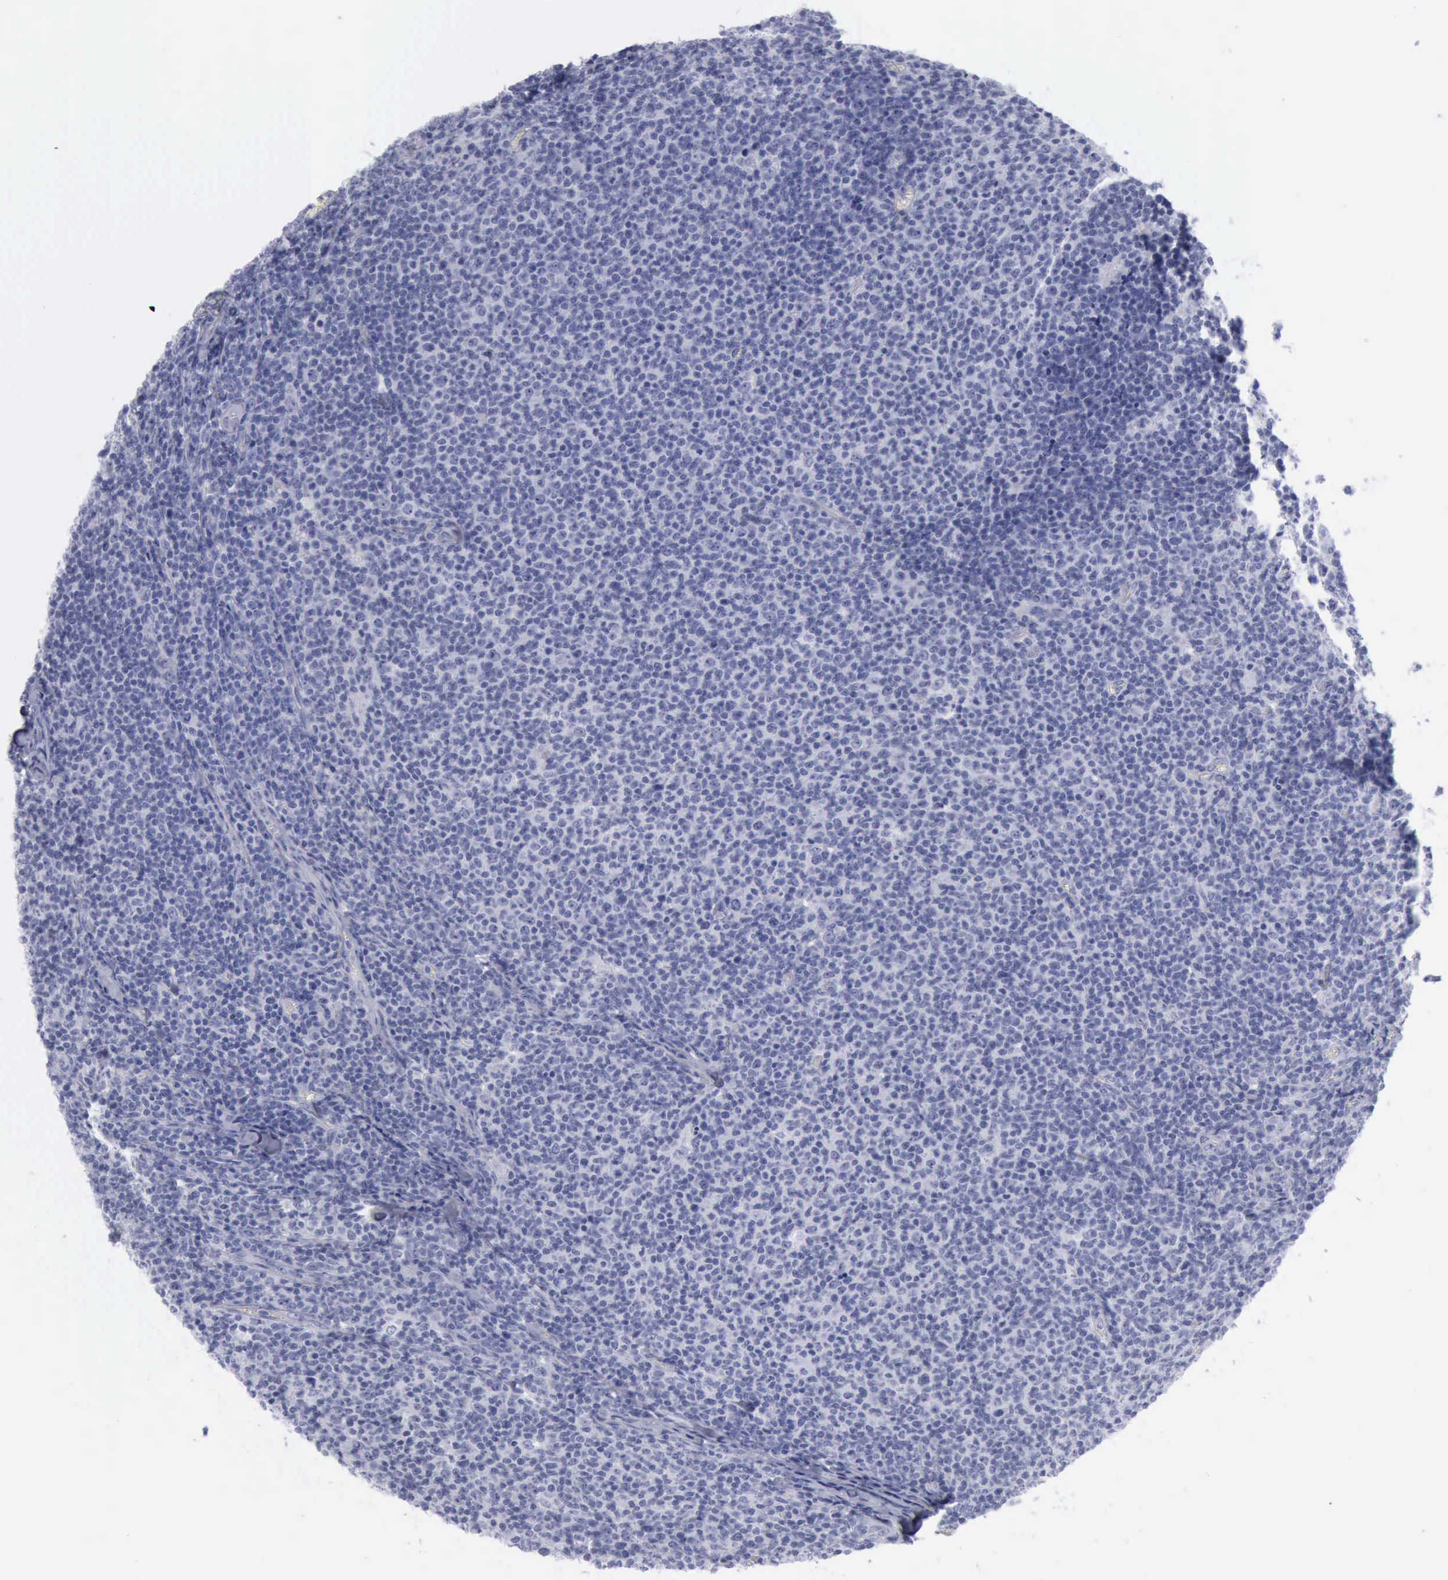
{"staining": {"intensity": "negative", "quantity": "none", "location": "none"}, "tissue": "lymphoma", "cell_type": "Tumor cells", "image_type": "cancer", "snomed": [{"axis": "morphology", "description": "Malignant lymphoma, non-Hodgkin's type, Low grade"}, {"axis": "topography", "description": "Lymph node"}], "caption": "IHC of lymphoma shows no staining in tumor cells. Brightfield microscopy of immunohistochemistry stained with DAB (3,3'-diaminobenzidine) (brown) and hematoxylin (blue), captured at high magnification.", "gene": "KRT13", "patient": {"sex": "male", "age": 74}}